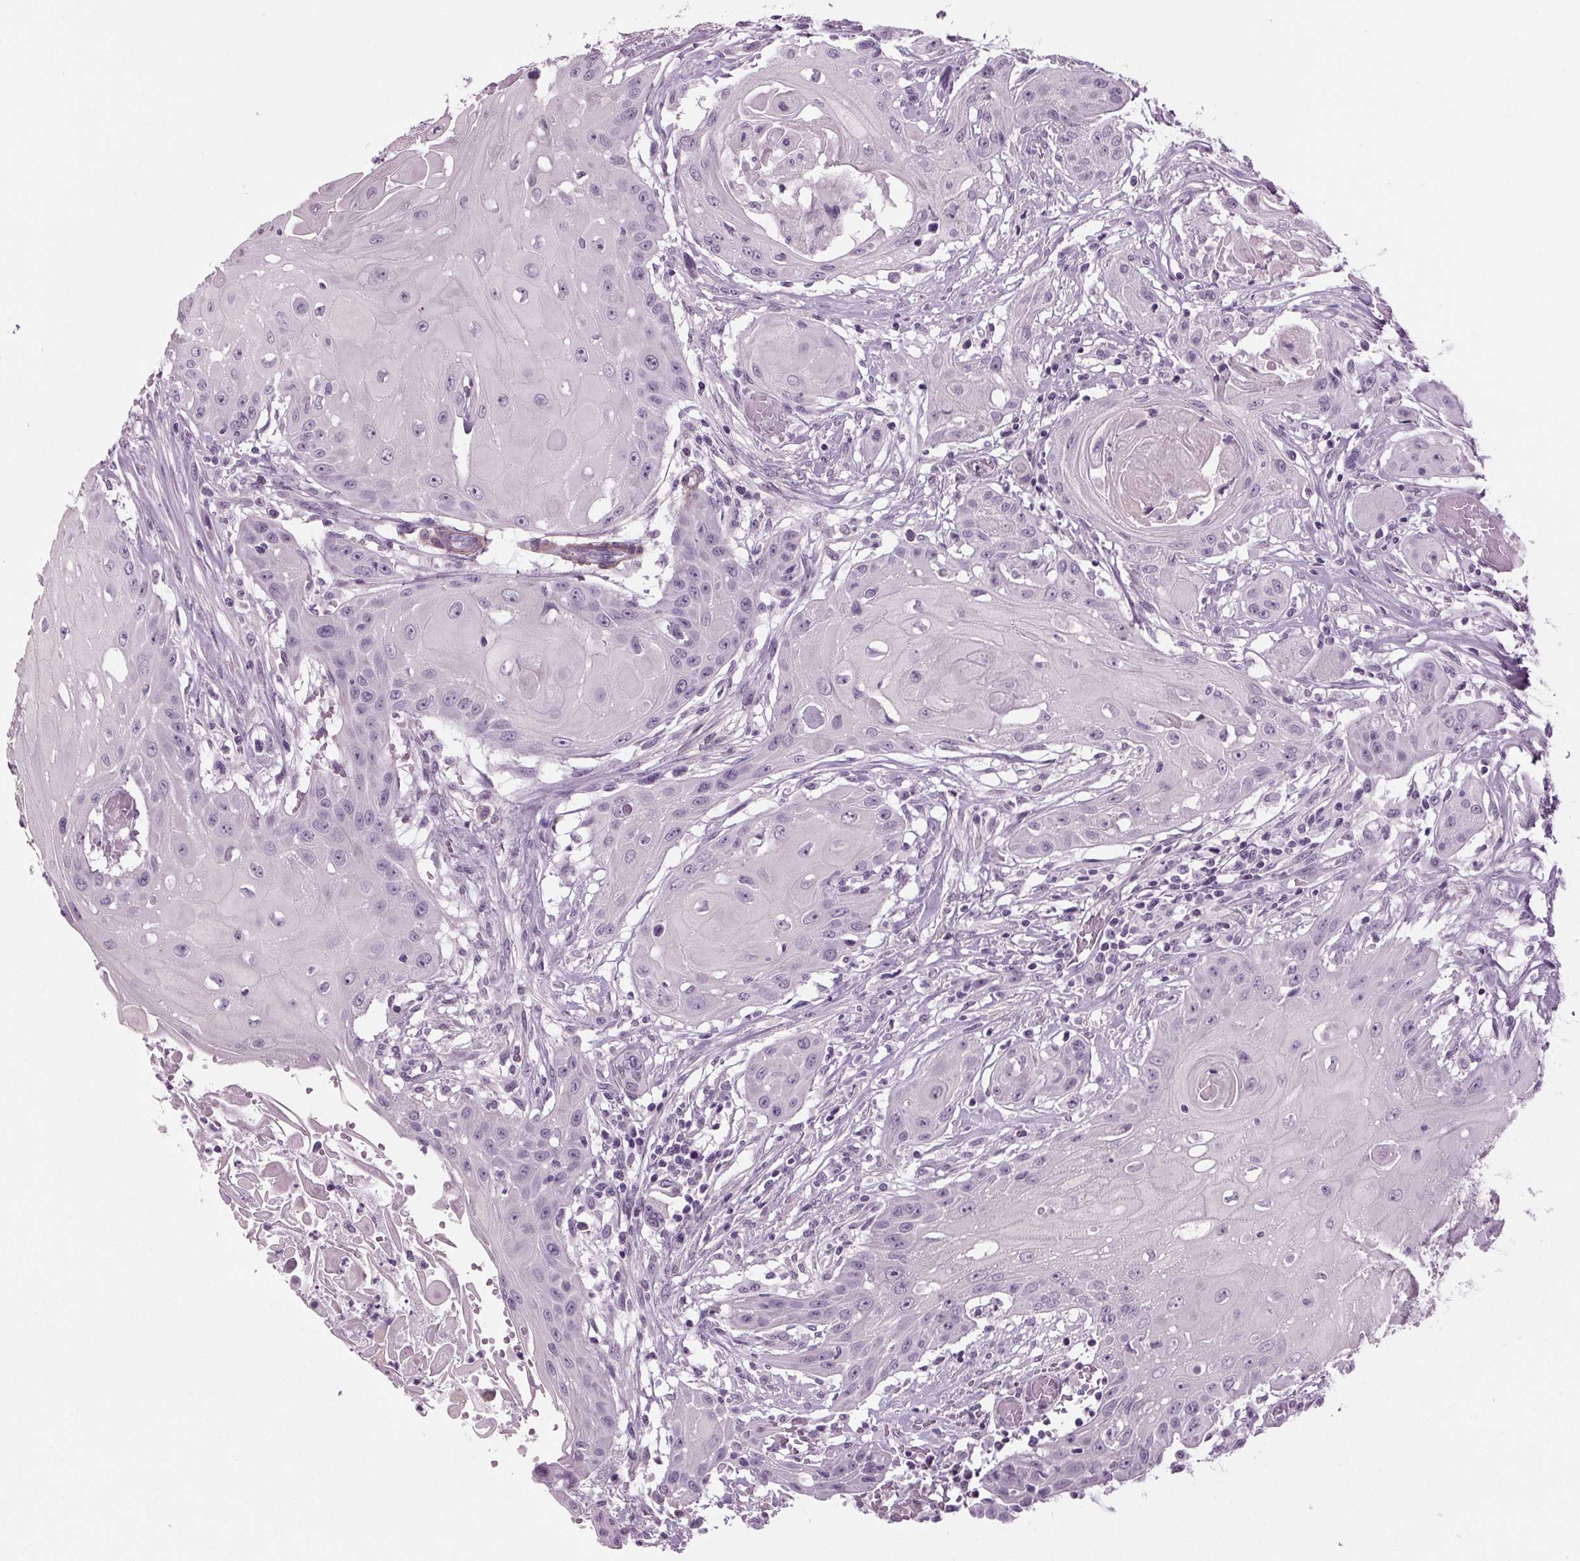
{"staining": {"intensity": "negative", "quantity": "none", "location": "none"}, "tissue": "head and neck cancer", "cell_type": "Tumor cells", "image_type": "cancer", "snomed": [{"axis": "morphology", "description": "Squamous cell carcinoma, NOS"}, {"axis": "topography", "description": "Oral tissue"}, {"axis": "topography", "description": "Head-Neck"}, {"axis": "topography", "description": "Neck, NOS"}], "caption": "Human head and neck squamous cell carcinoma stained for a protein using immunohistochemistry (IHC) displays no staining in tumor cells.", "gene": "BHLHE22", "patient": {"sex": "female", "age": 55}}